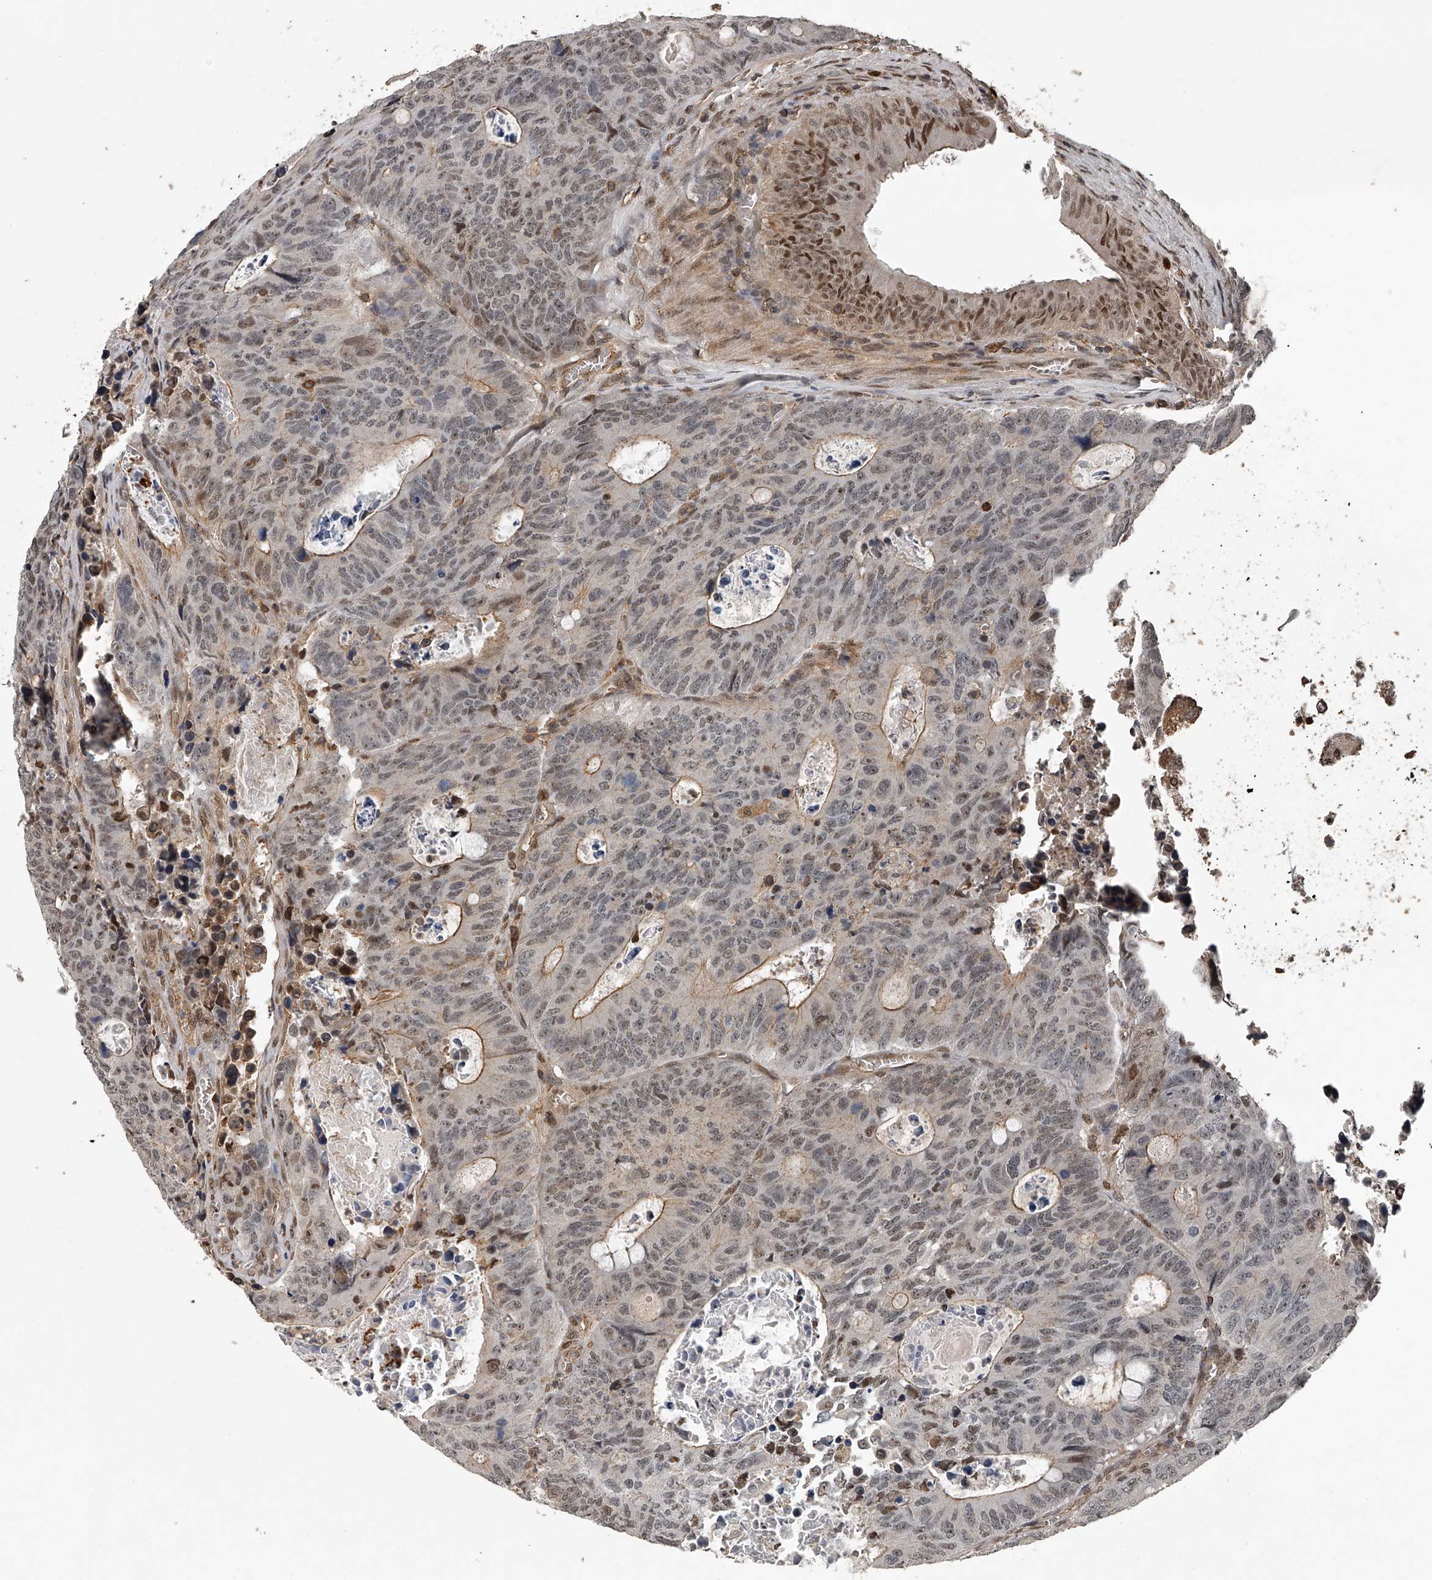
{"staining": {"intensity": "moderate", "quantity": "25%-75%", "location": "cytoplasmic/membranous,nuclear"}, "tissue": "colorectal cancer", "cell_type": "Tumor cells", "image_type": "cancer", "snomed": [{"axis": "morphology", "description": "Adenocarcinoma, NOS"}, {"axis": "topography", "description": "Colon"}], "caption": "Tumor cells demonstrate moderate cytoplasmic/membranous and nuclear positivity in approximately 25%-75% of cells in colorectal adenocarcinoma.", "gene": "PLEKHG1", "patient": {"sex": "male", "age": 87}}